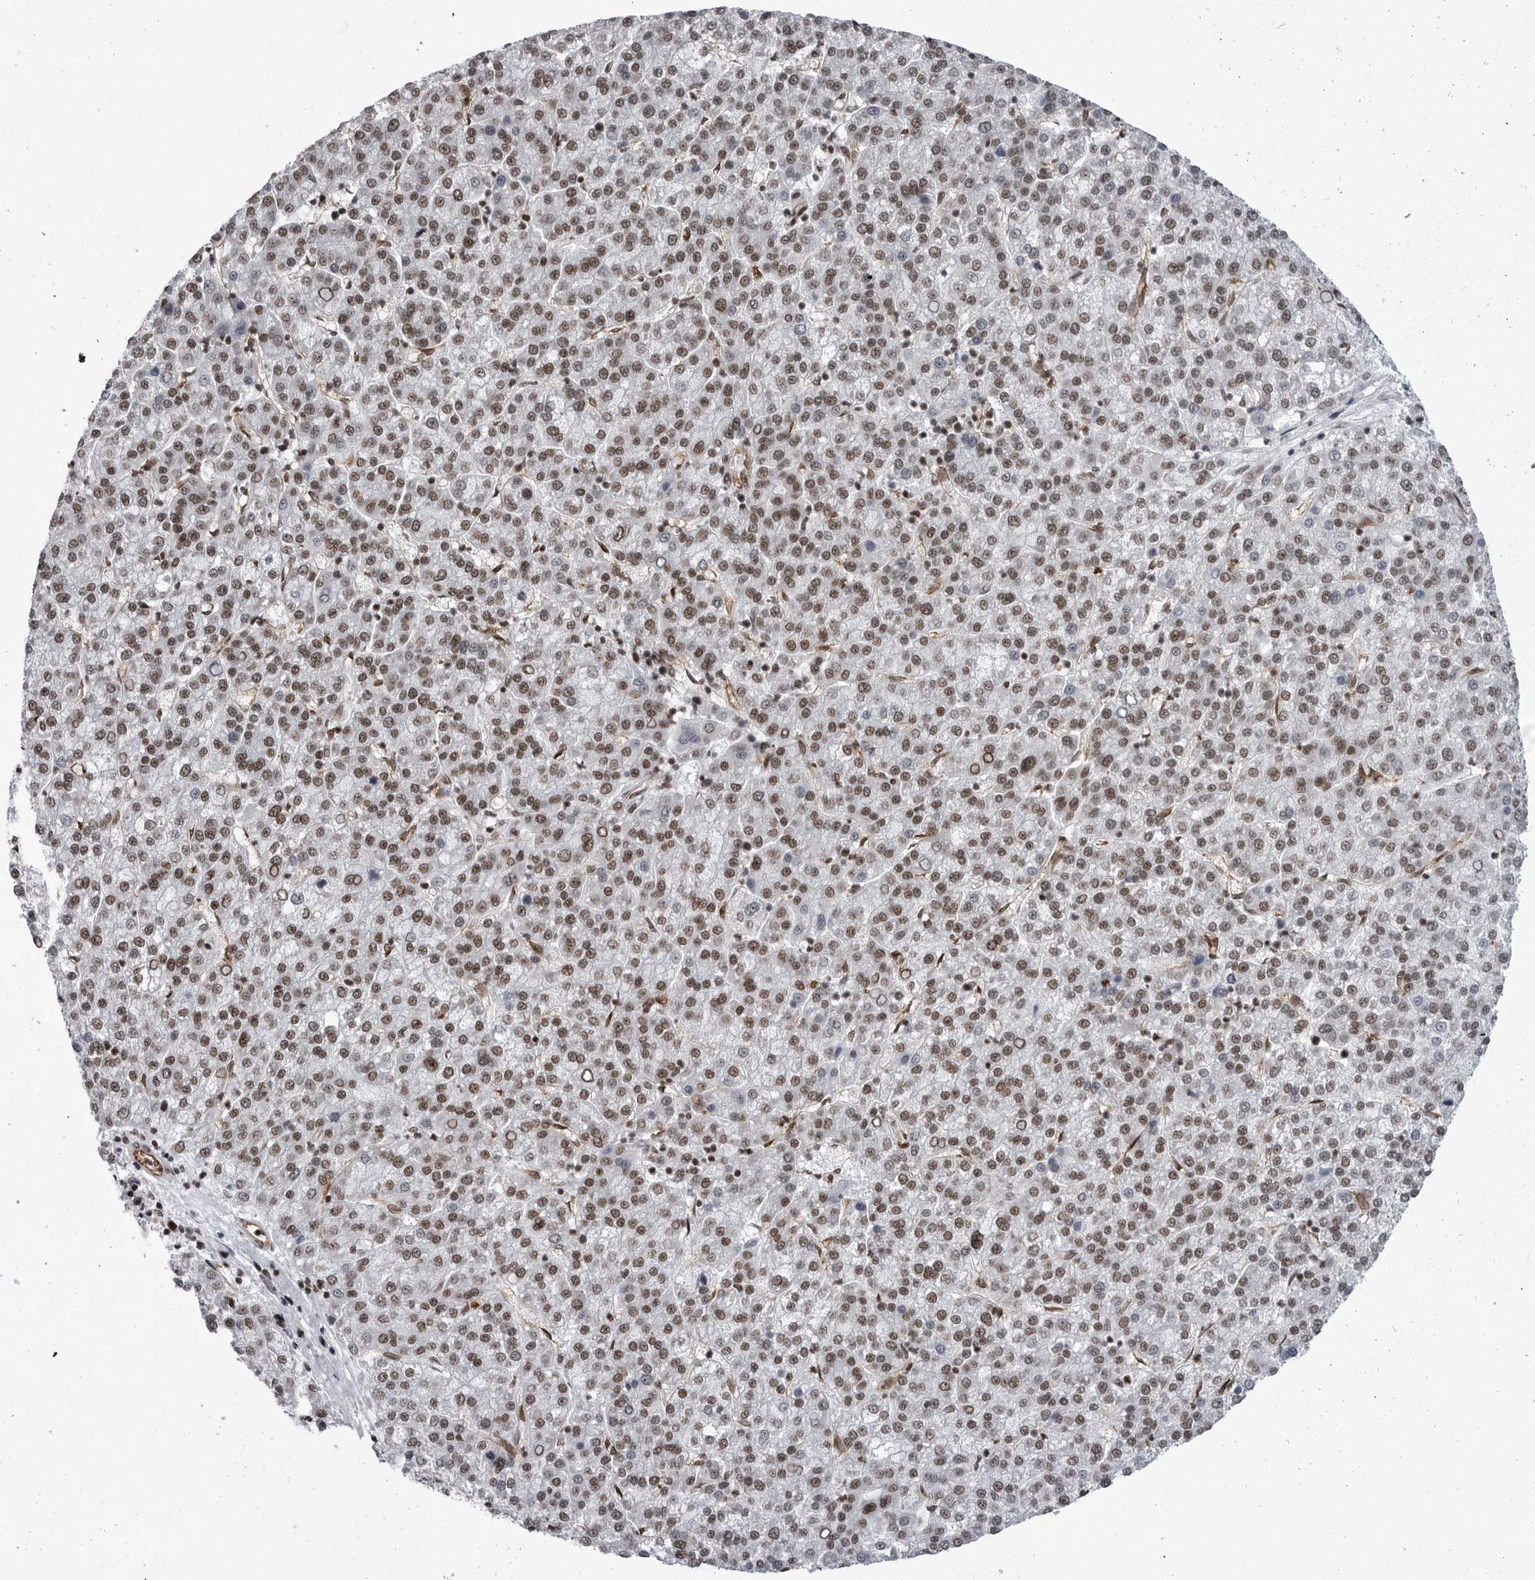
{"staining": {"intensity": "moderate", "quantity": ">75%", "location": "nuclear"}, "tissue": "liver cancer", "cell_type": "Tumor cells", "image_type": "cancer", "snomed": [{"axis": "morphology", "description": "Carcinoma, Hepatocellular, NOS"}, {"axis": "topography", "description": "Liver"}], "caption": "Human liver cancer (hepatocellular carcinoma) stained for a protein (brown) exhibits moderate nuclear positive expression in about >75% of tumor cells.", "gene": "RNF26", "patient": {"sex": "female", "age": 58}}